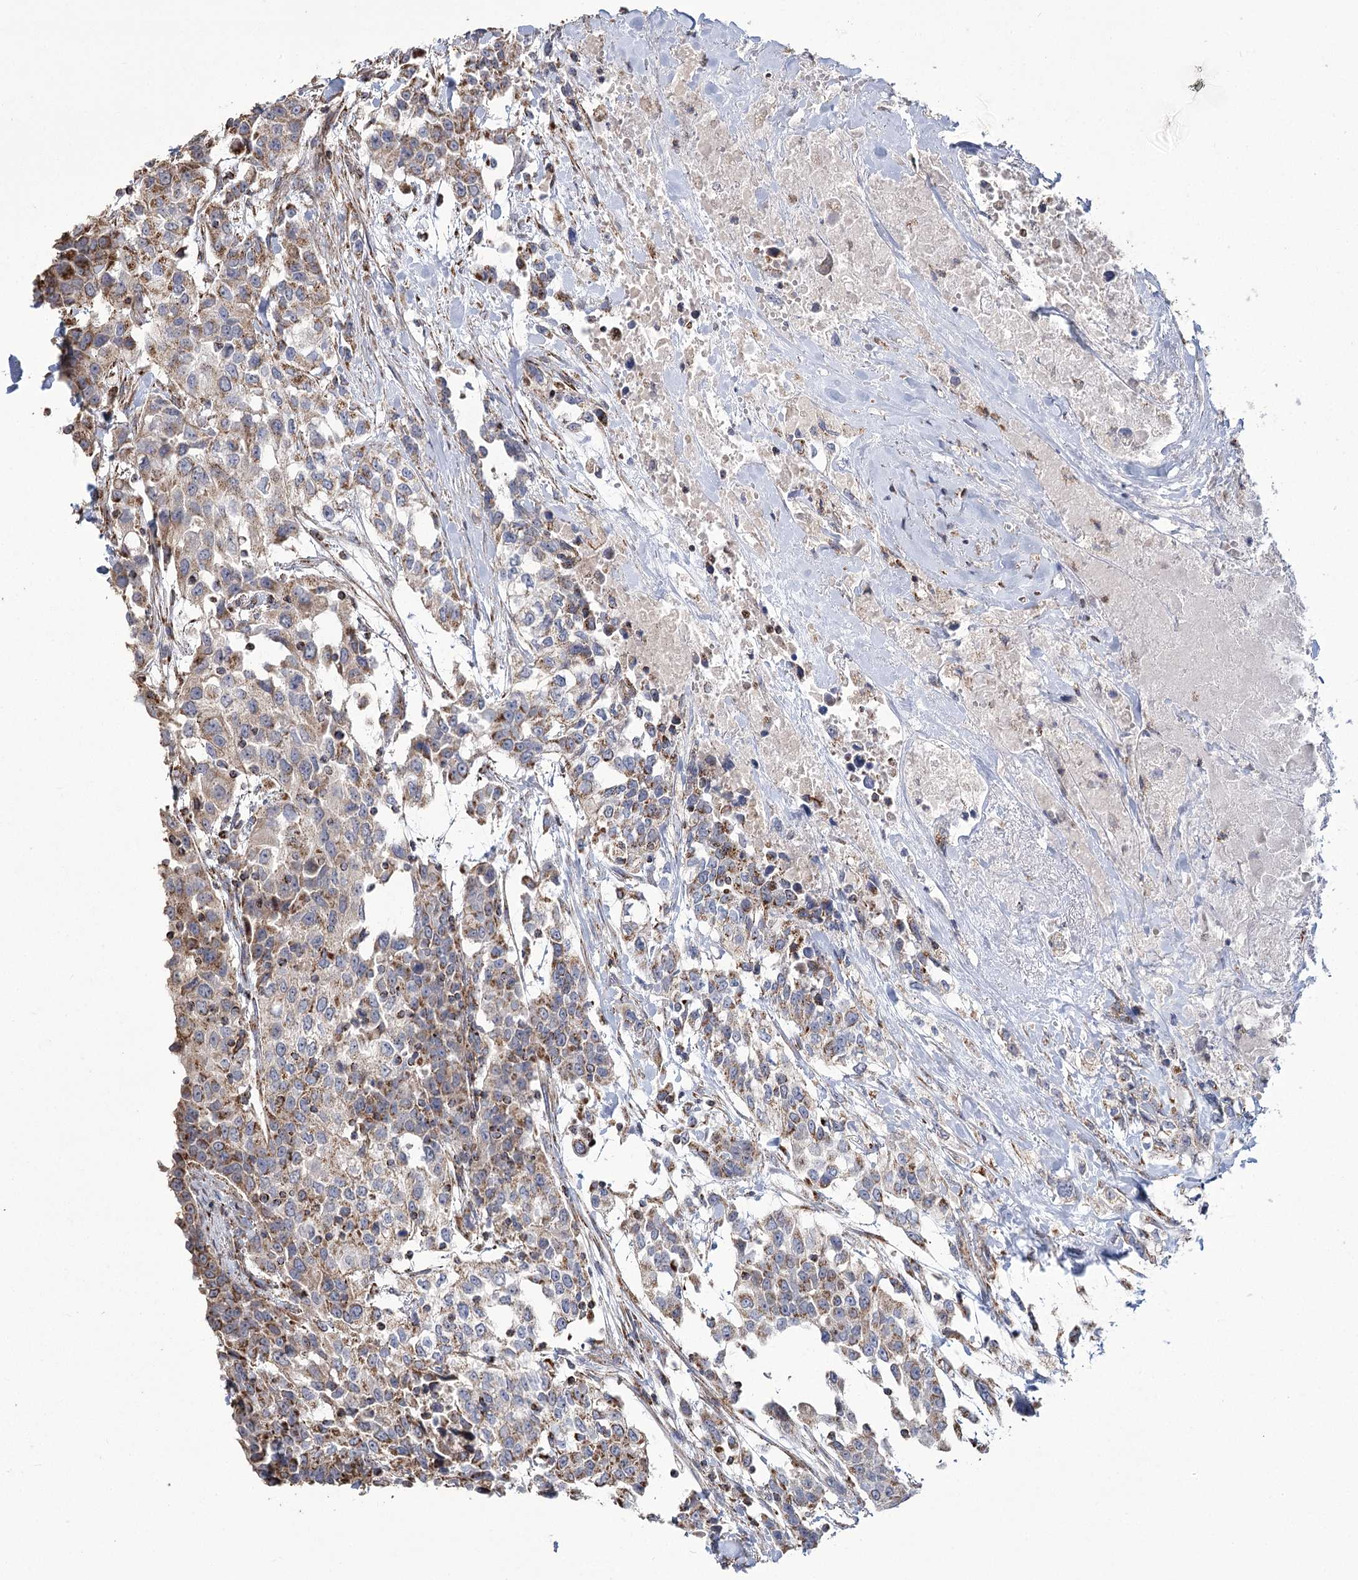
{"staining": {"intensity": "moderate", "quantity": "<25%", "location": "cytoplasmic/membranous"}, "tissue": "urothelial cancer", "cell_type": "Tumor cells", "image_type": "cancer", "snomed": [{"axis": "morphology", "description": "Urothelial carcinoma, High grade"}, {"axis": "topography", "description": "Urinary bladder"}], "caption": "This micrograph exhibits IHC staining of human urothelial cancer, with low moderate cytoplasmic/membranous staining in about <25% of tumor cells.", "gene": "RANBP3L", "patient": {"sex": "female", "age": 80}}